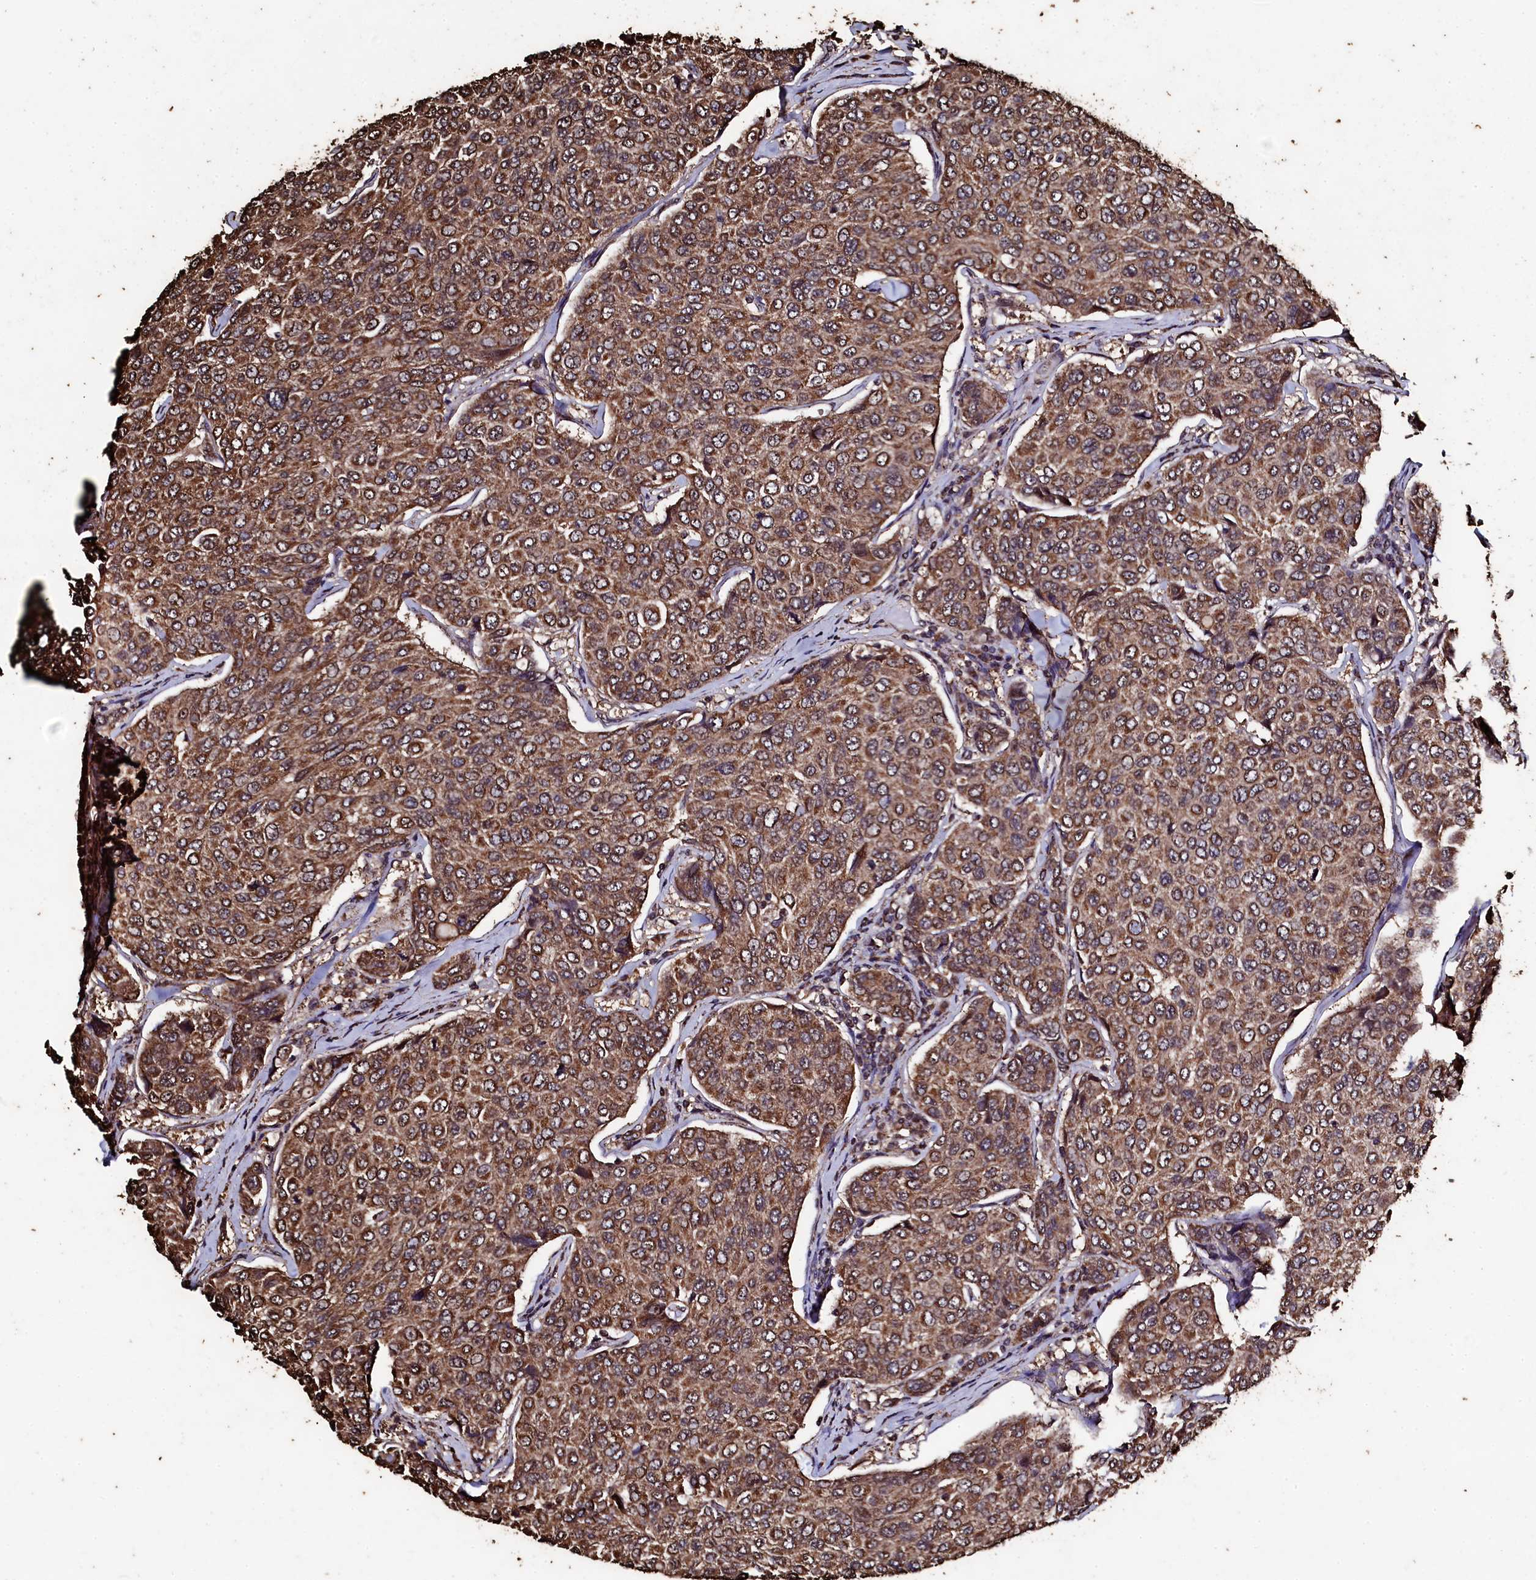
{"staining": {"intensity": "moderate", "quantity": ">75%", "location": "cytoplasmic/membranous"}, "tissue": "breast cancer", "cell_type": "Tumor cells", "image_type": "cancer", "snomed": [{"axis": "morphology", "description": "Duct carcinoma"}, {"axis": "topography", "description": "Breast"}], "caption": "Brown immunohistochemical staining in human infiltrating ductal carcinoma (breast) exhibits moderate cytoplasmic/membranous staining in approximately >75% of tumor cells.", "gene": "FAAP24", "patient": {"sex": "female", "age": 55}}